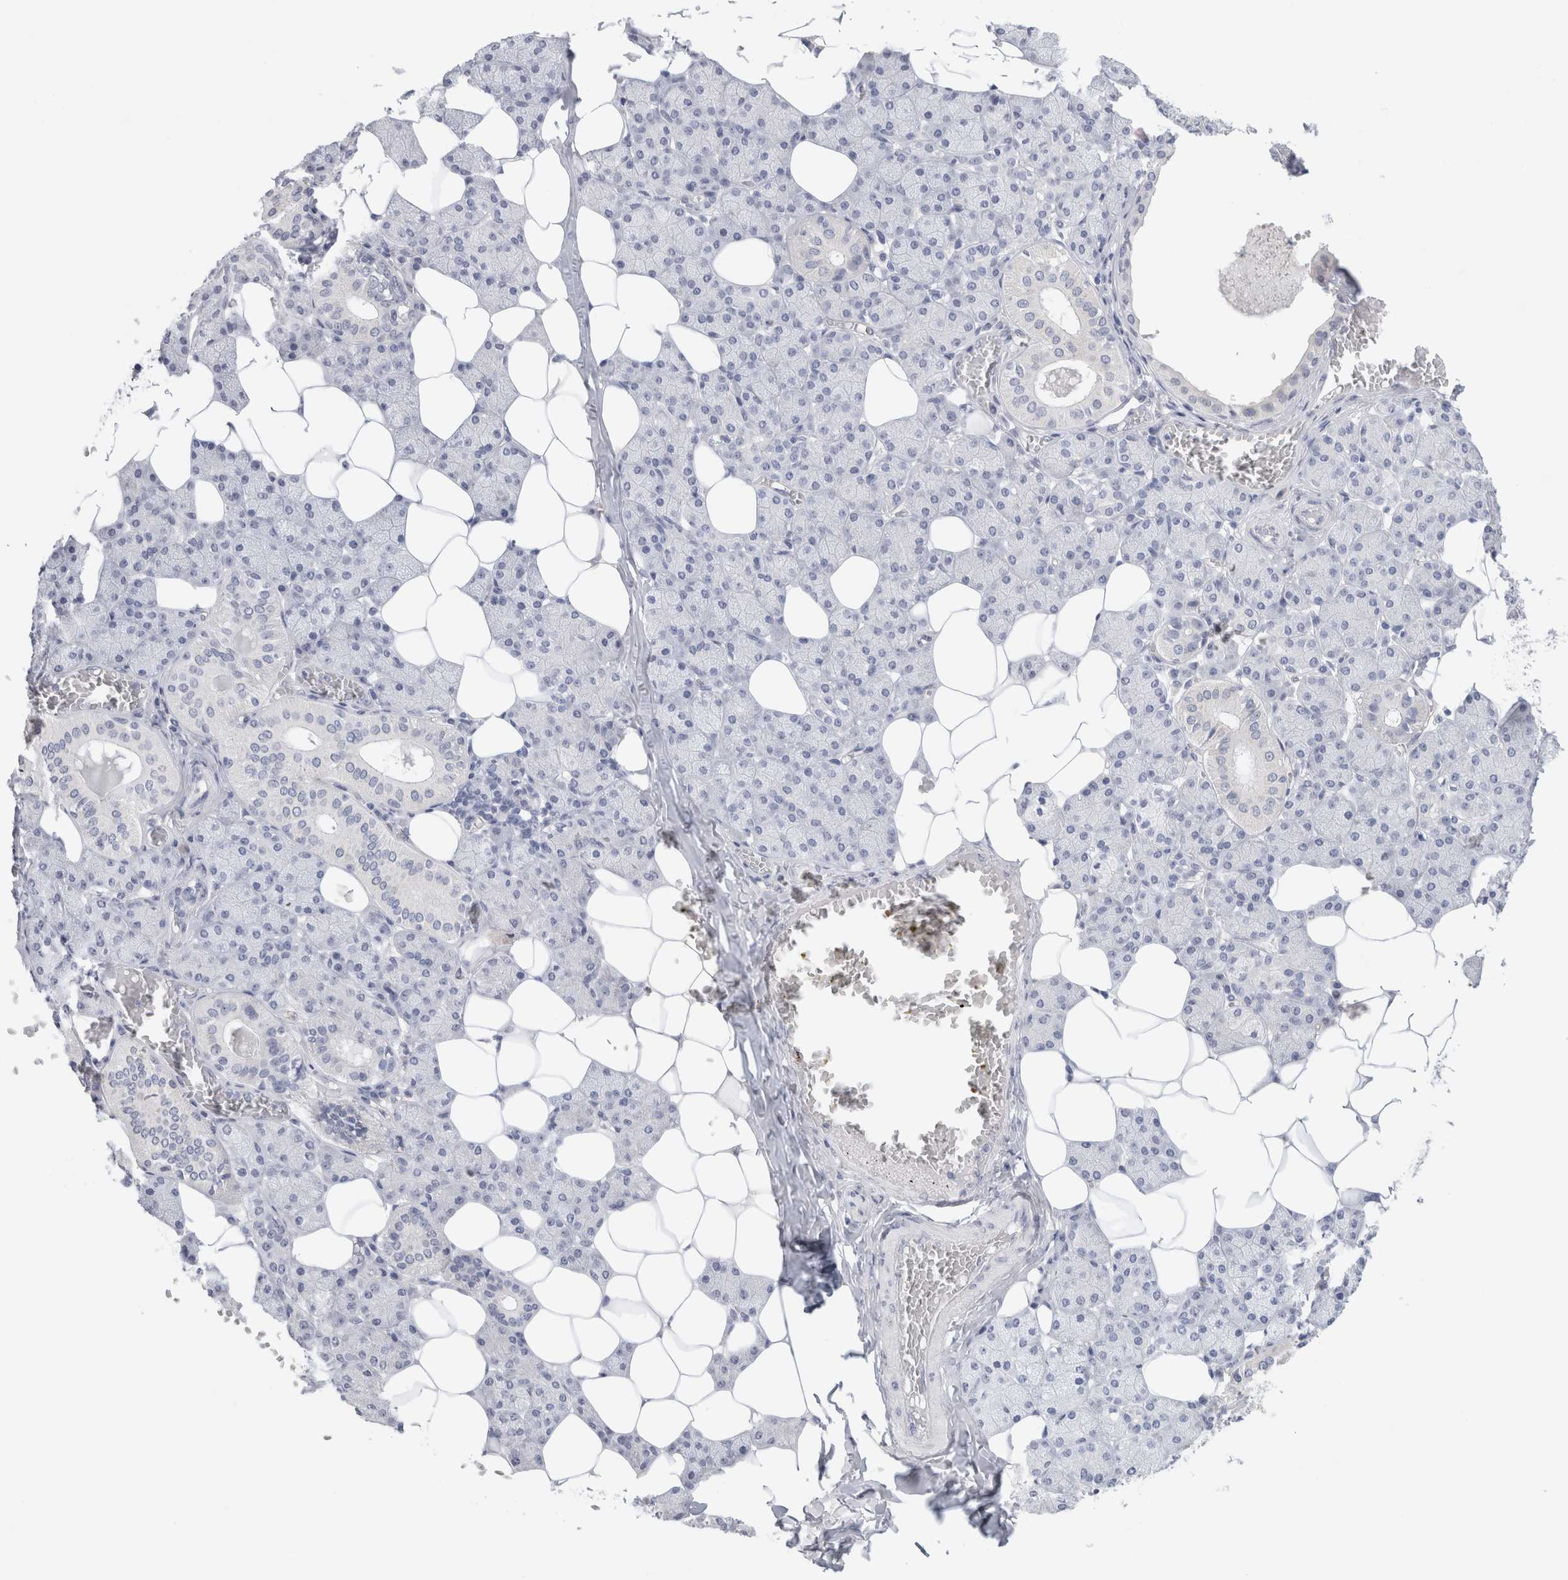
{"staining": {"intensity": "negative", "quantity": "none", "location": "none"}, "tissue": "salivary gland", "cell_type": "Glandular cells", "image_type": "normal", "snomed": [{"axis": "morphology", "description": "Normal tissue, NOS"}, {"axis": "topography", "description": "Salivary gland"}], "caption": "IHC histopathology image of unremarkable human salivary gland stained for a protein (brown), which displays no staining in glandular cells.", "gene": "TONSL", "patient": {"sex": "female", "age": 33}}